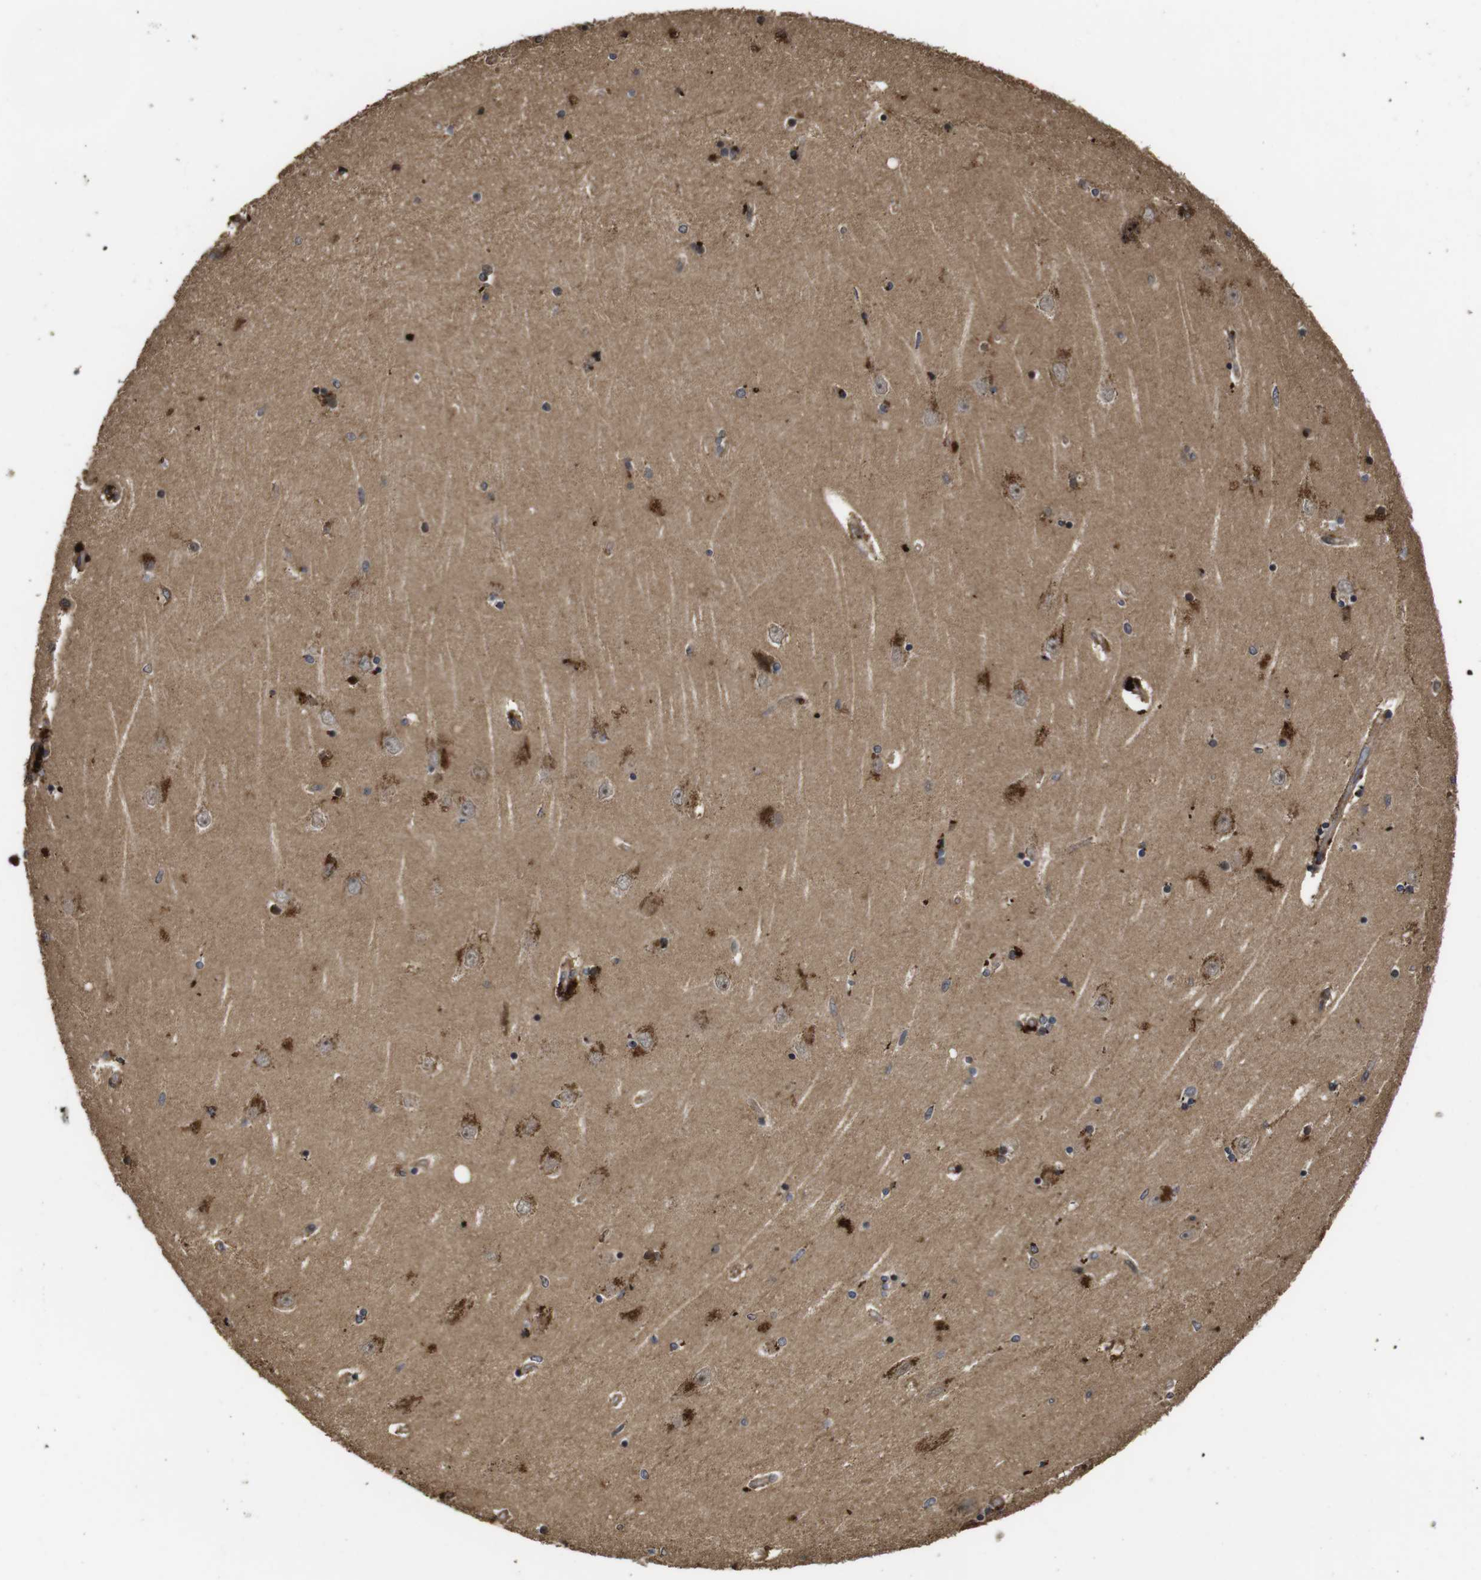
{"staining": {"intensity": "moderate", "quantity": "25%-75%", "location": "cytoplasmic/membranous"}, "tissue": "hippocampus", "cell_type": "Glial cells", "image_type": "normal", "snomed": [{"axis": "morphology", "description": "Normal tissue, NOS"}, {"axis": "topography", "description": "Hippocampus"}], "caption": "There is medium levels of moderate cytoplasmic/membranous expression in glial cells of benign hippocampus, as demonstrated by immunohistochemical staining (brown color).", "gene": "PTPN14", "patient": {"sex": "female", "age": 54}}